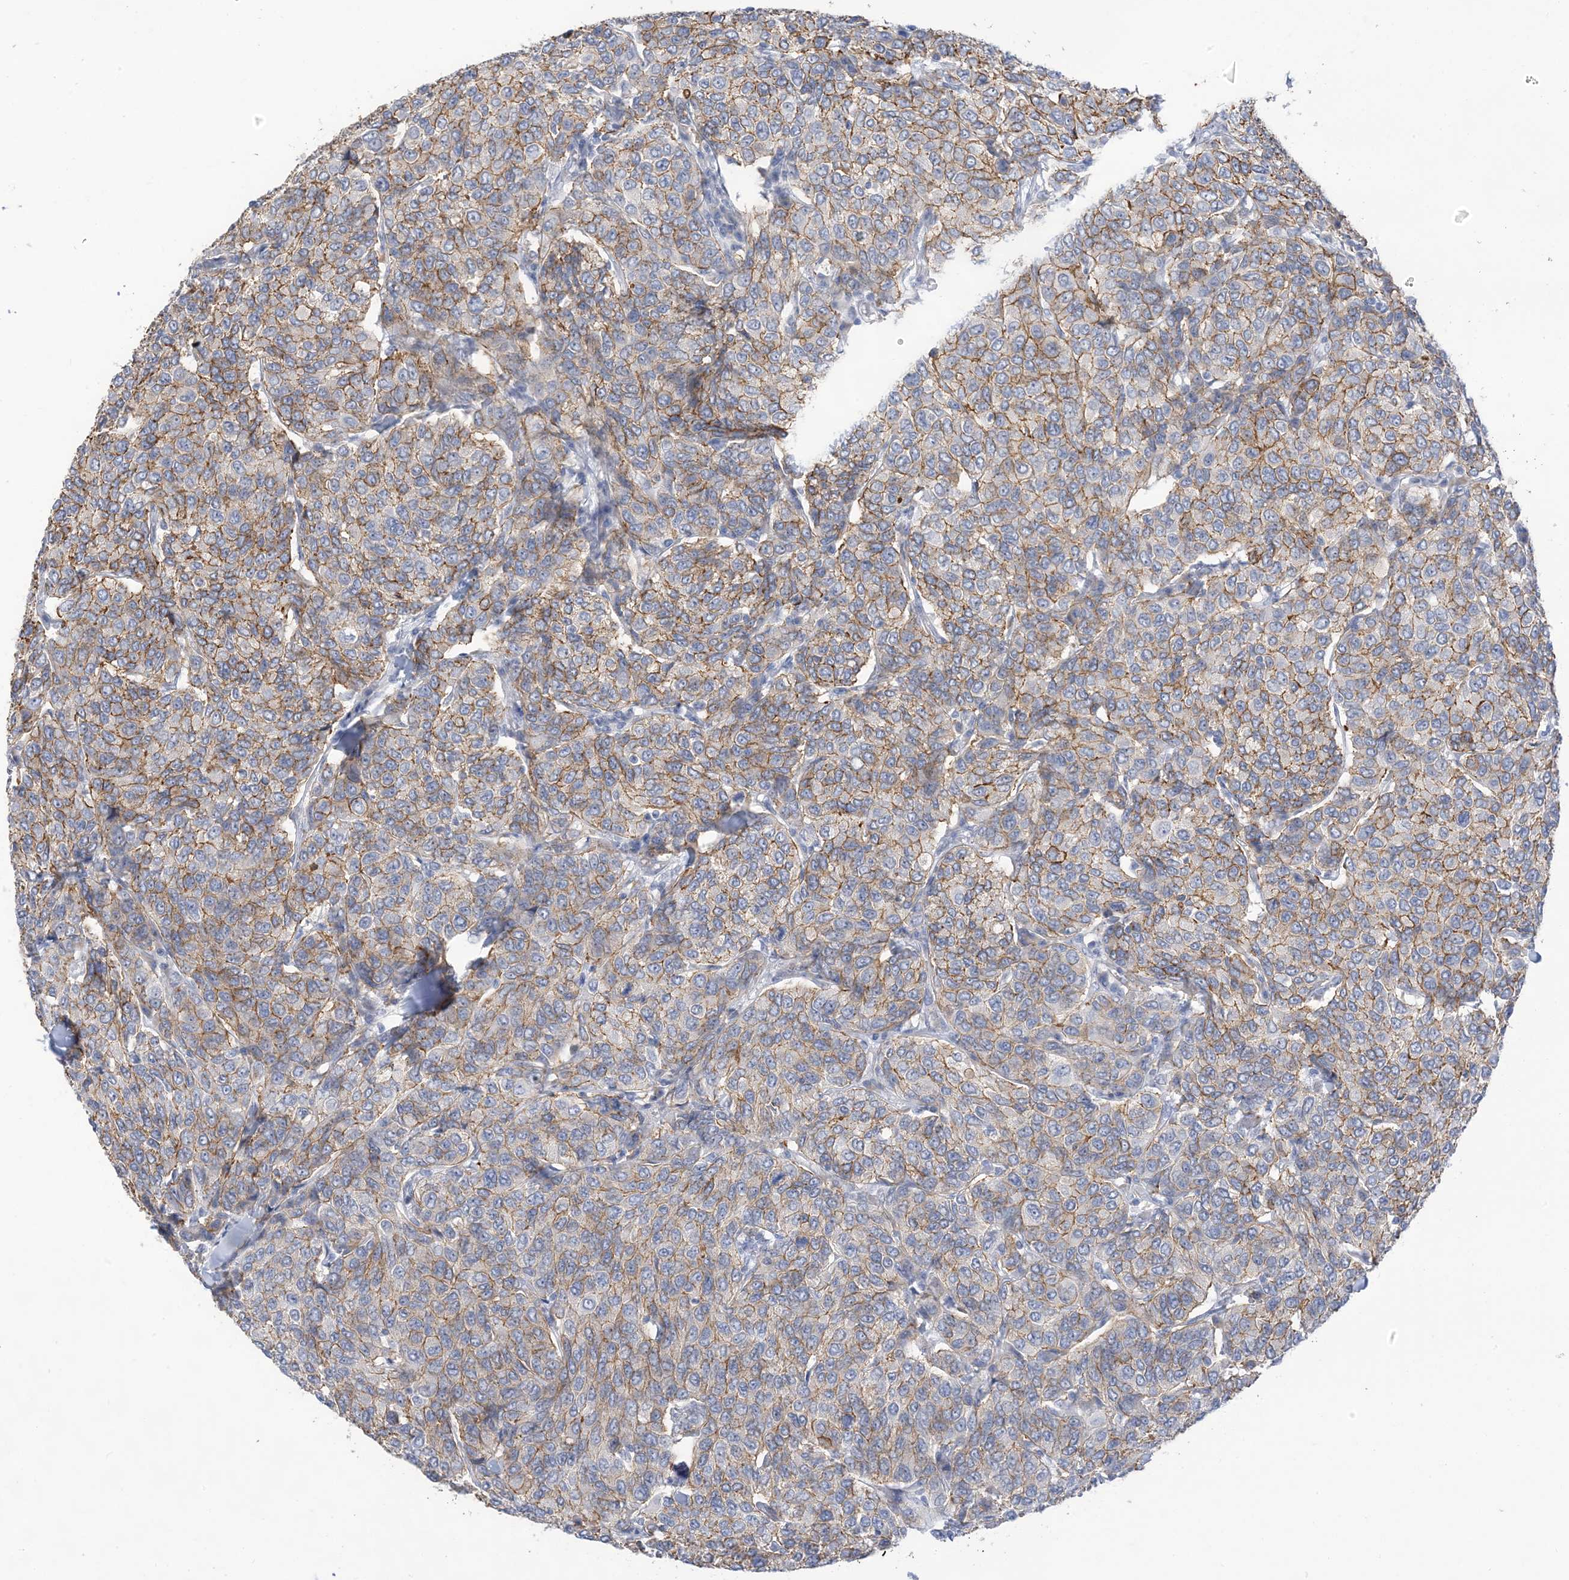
{"staining": {"intensity": "moderate", "quantity": "25%-75%", "location": "cytoplasmic/membranous"}, "tissue": "breast cancer", "cell_type": "Tumor cells", "image_type": "cancer", "snomed": [{"axis": "morphology", "description": "Duct carcinoma"}, {"axis": "topography", "description": "Breast"}], "caption": "Immunohistochemistry photomicrograph of human infiltrating ductal carcinoma (breast) stained for a protein (brown), which reveals medium levels of moderate cytoplasmic/membranous staining in approximately 25%-75% of tumor cells.", "gene": "IL36B", "patient": {"sex": "female", "age": 55}}